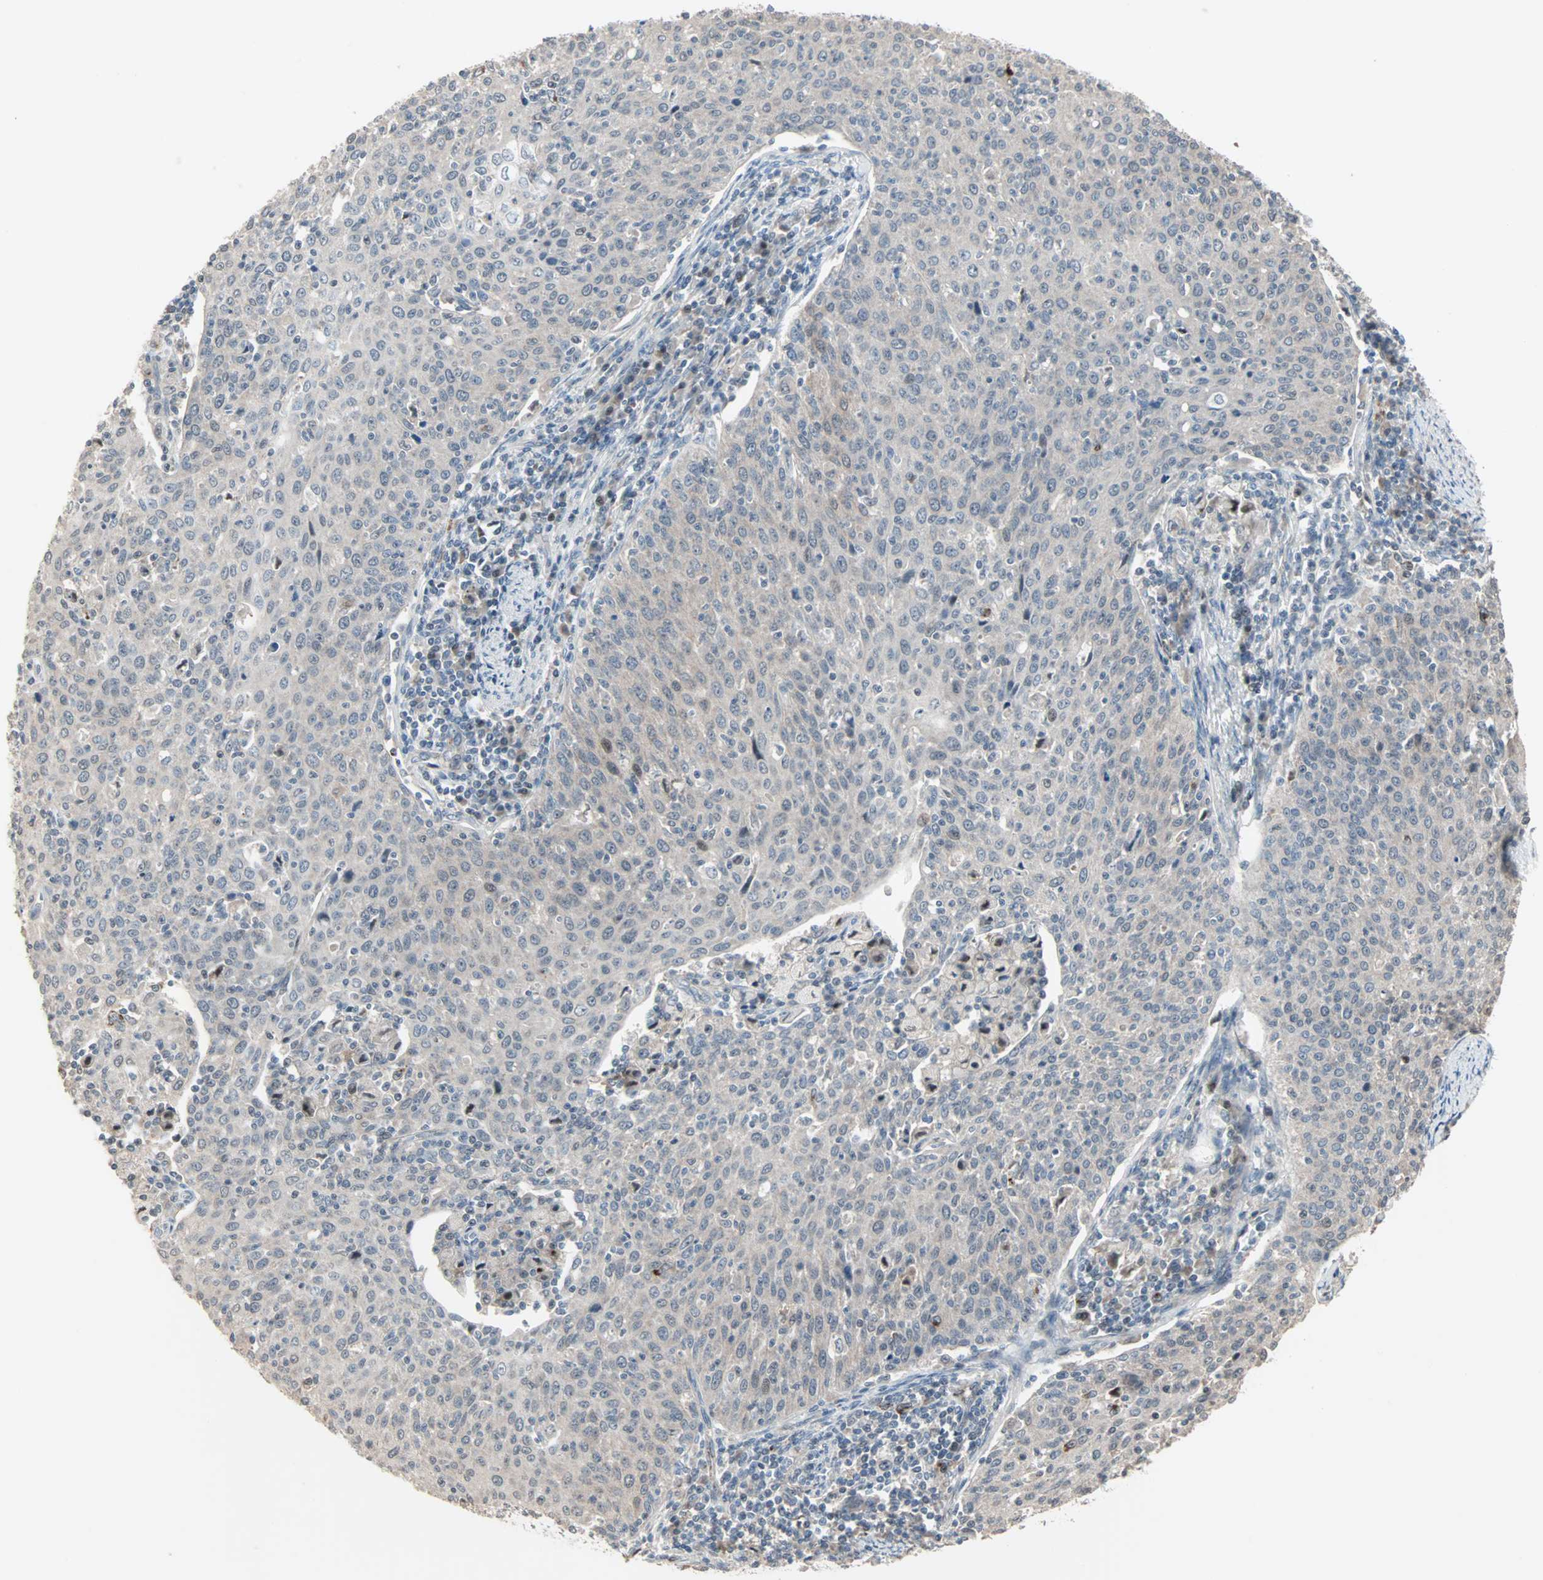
{"staining": {"intensity": "weak", "quantity": ">75%", "location": "cytoplasmic/membranous"}, "tissue": "cervical cancer", "cell_type": "Tumor cells", "image_type": "cancer", "snomed": [{"axis": "morphology", "description": "Squamous cell carcinoma, NOS"}, {"axis": "topography", "description": "Cervix"}], "caption": "DAB immunohistochemical staining of cervical squamous cell carcinoma shows weak cytoplasmic/membranous protein positivity in approximately >75% of tumor cells.", "gene": "KDM4A", "patient": {"sex": "female", "age": 38}}